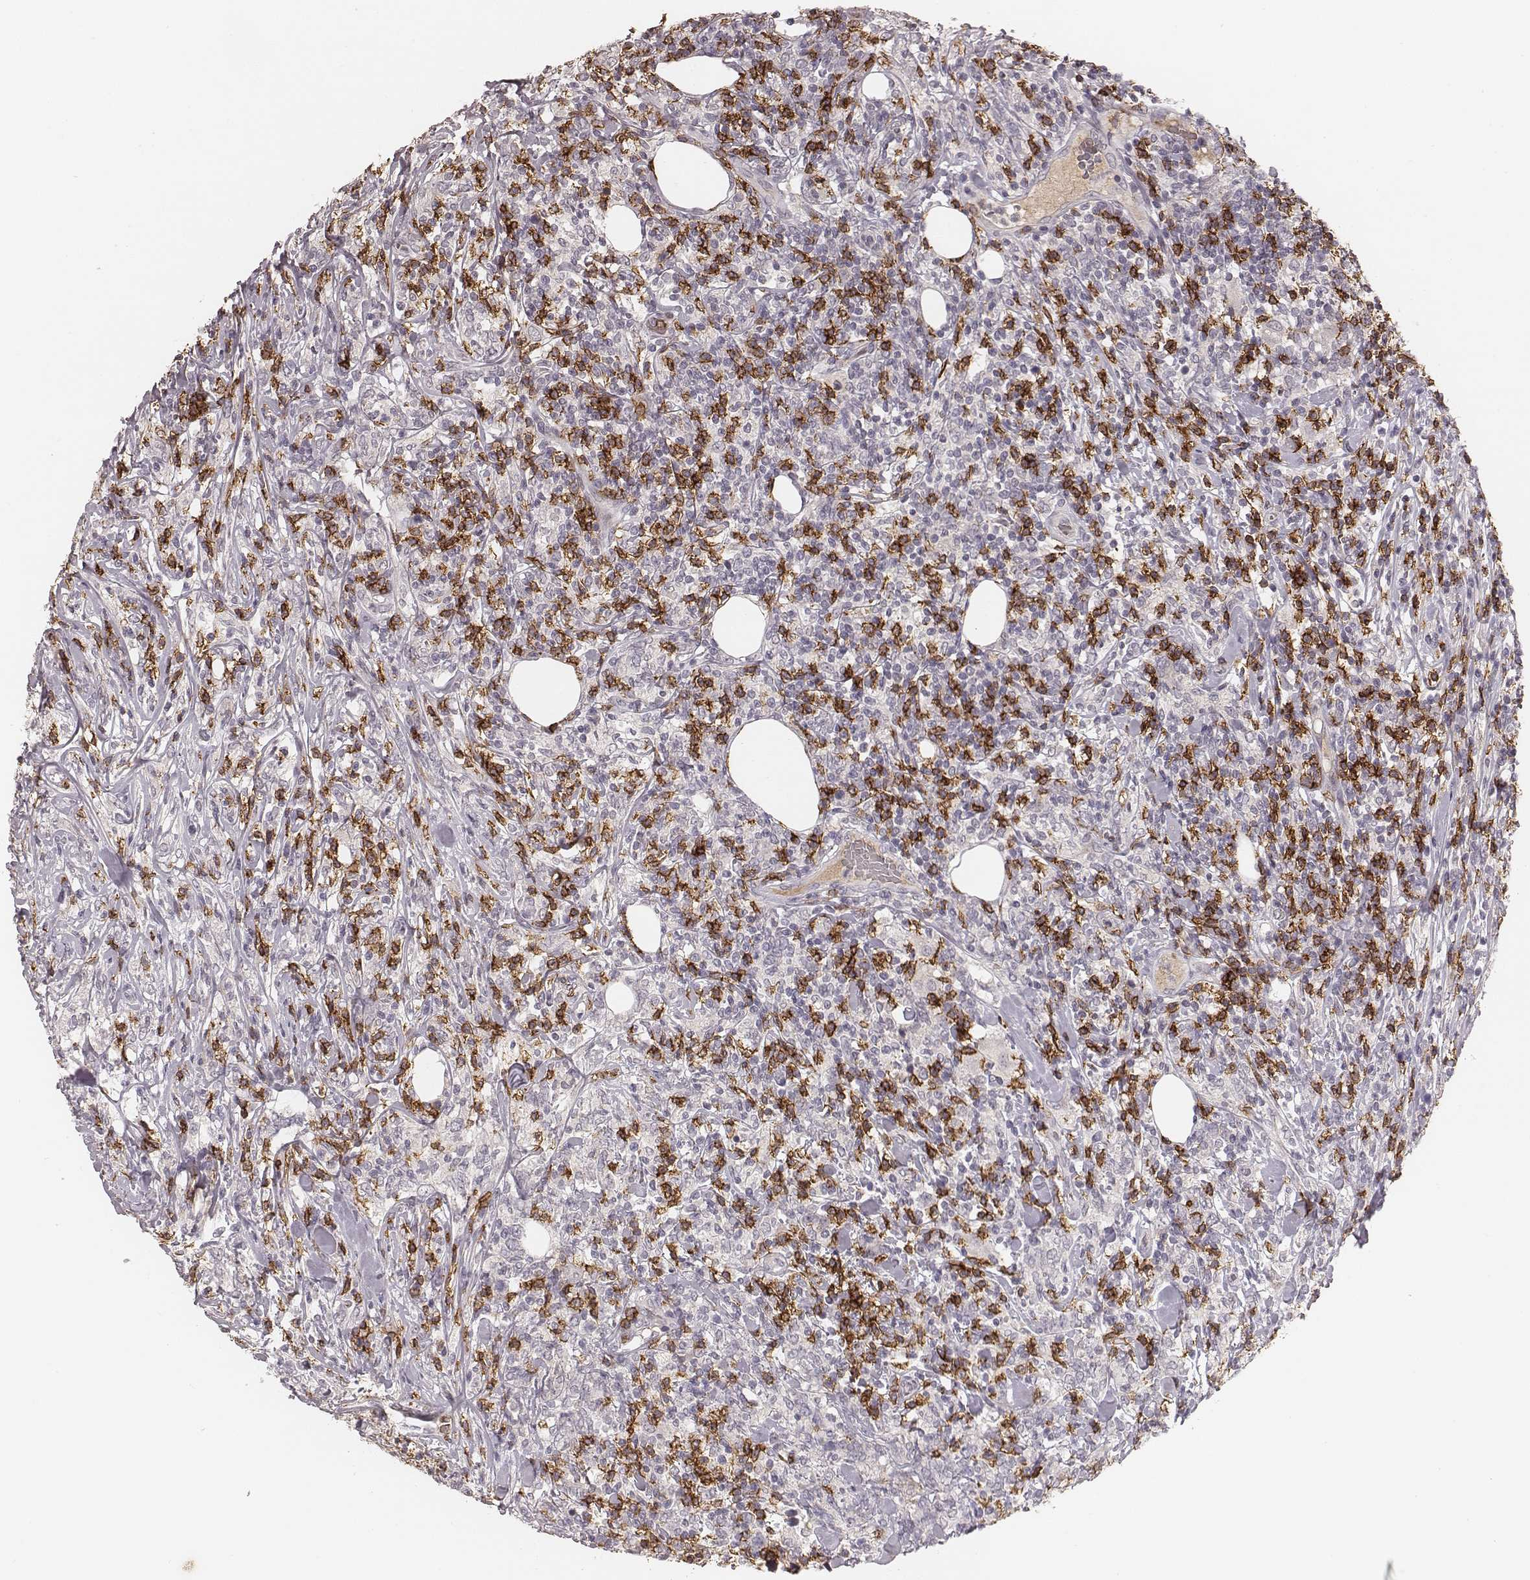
{"staining": {"intensity": "negative", "quantity": "none", "location": "none"}, "tissue": "lymphoma", "cell_type": "Tumor cells", "image_type": "cancer", "snomed": [{"axis": "morphology", "description": "Malignant lymphoma, non-Hodgkin's type, High grade"}, {"axis": "topography", "description": "Lymph node"}], "caption": "Immunohistochemical staining of lymphoma reveals no significant positivity in tumor cells.", "gene": "CD8A", "patient": {"sex": "female", "age": 84}}